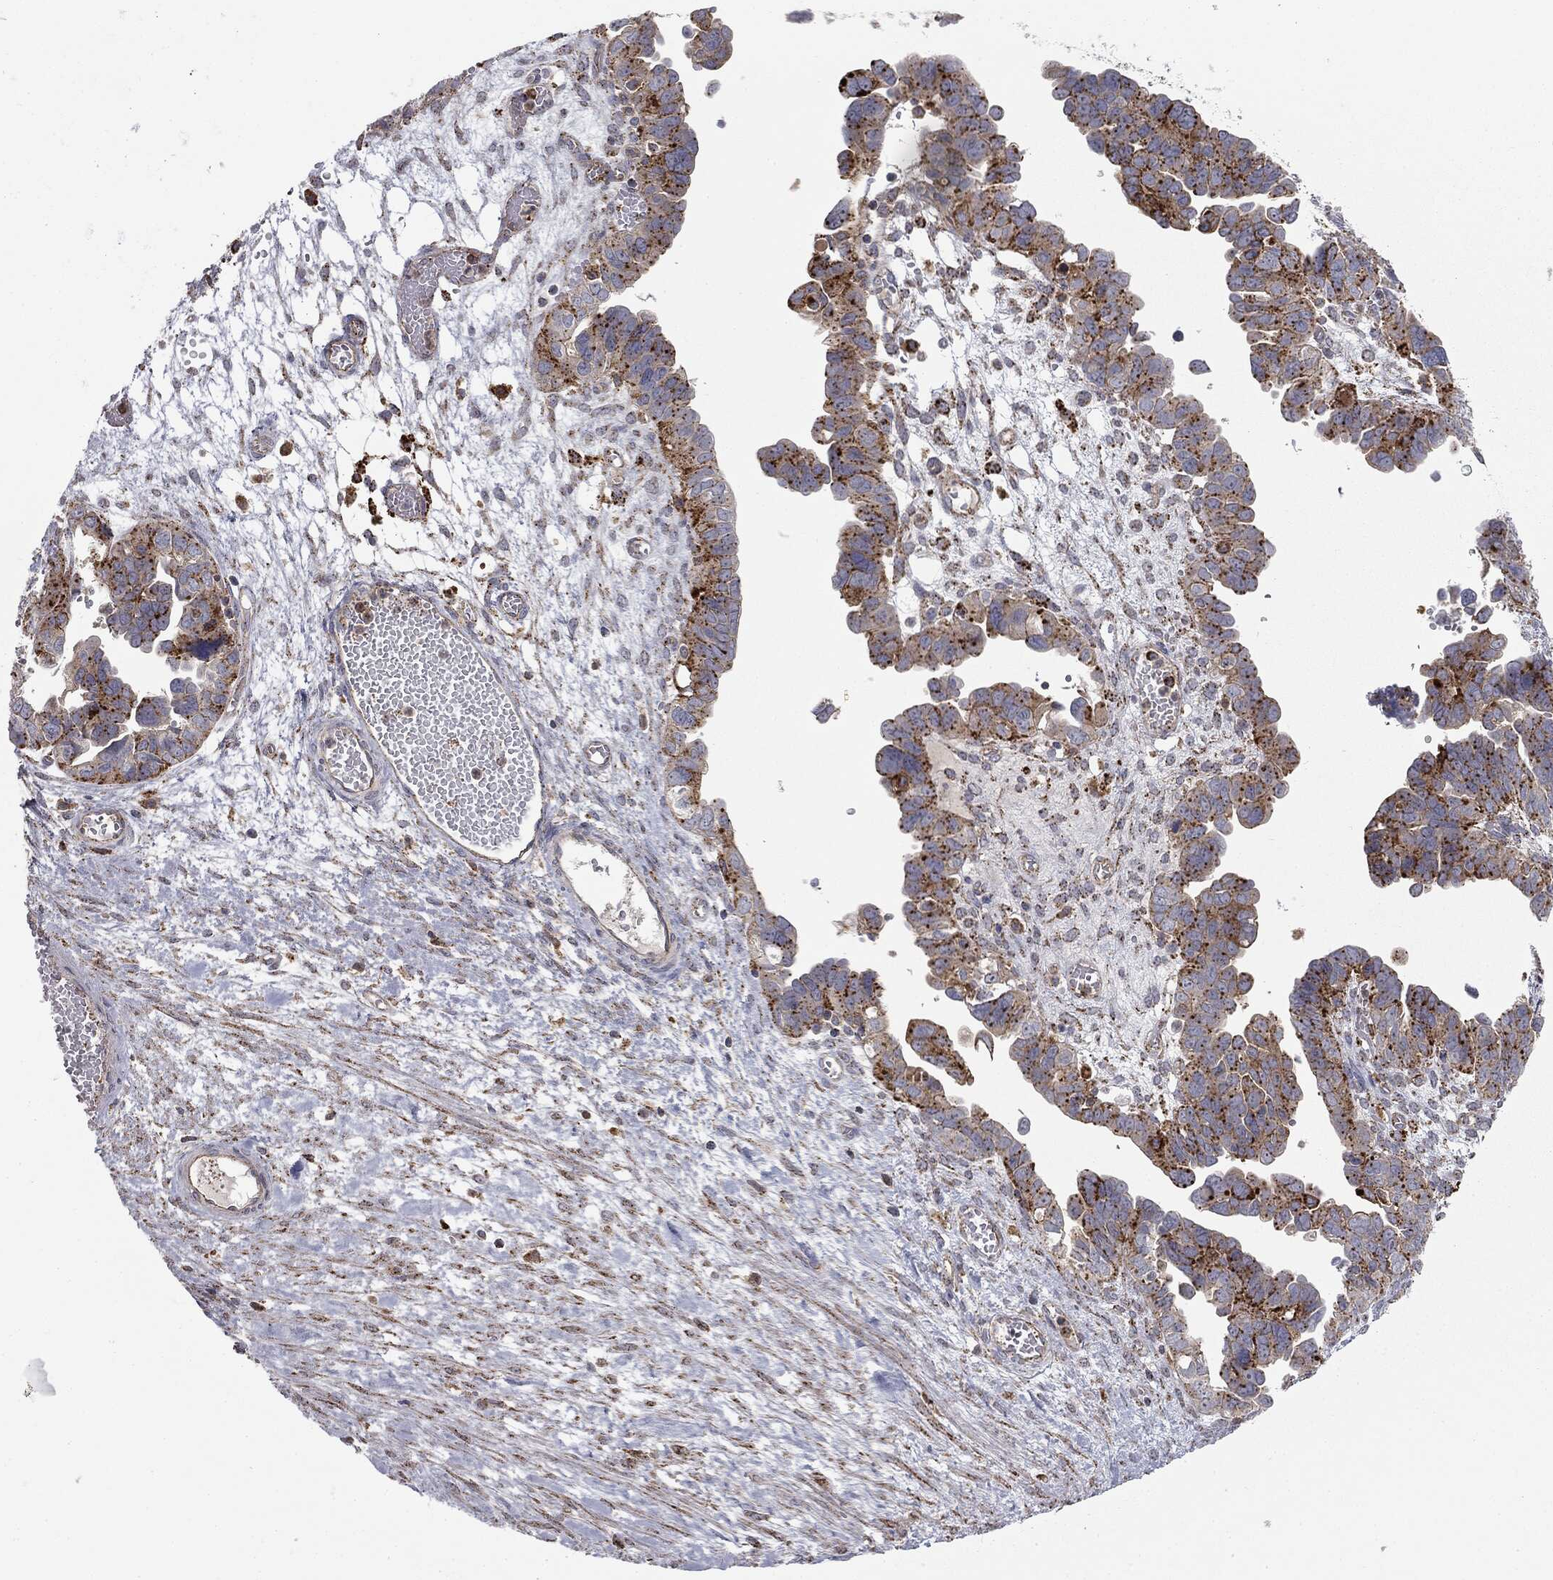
{"staining": {"intensity": "strong", "quantity": "25%-75%", "location": "cytoplasmic/membranous"}, "tissue": "ovarian cancer", "cell_type": "Tumor cells", "image_type": "cancer", "snomed": [{"axis": "morphology", "description": "Cystadenocarcinoma, serous, NOS"}, {"axis": "topography", "description": "Ovary"}], "caption": "Serous cystadenocarcinoma (ovarian) stained for a protein (brown) exhibits strong cytoplasmic/membranous positive positivity in about 25%-75% of tumor cells.", "gene": "CTSA", "patient": {"sex": "female", "age": 64}}